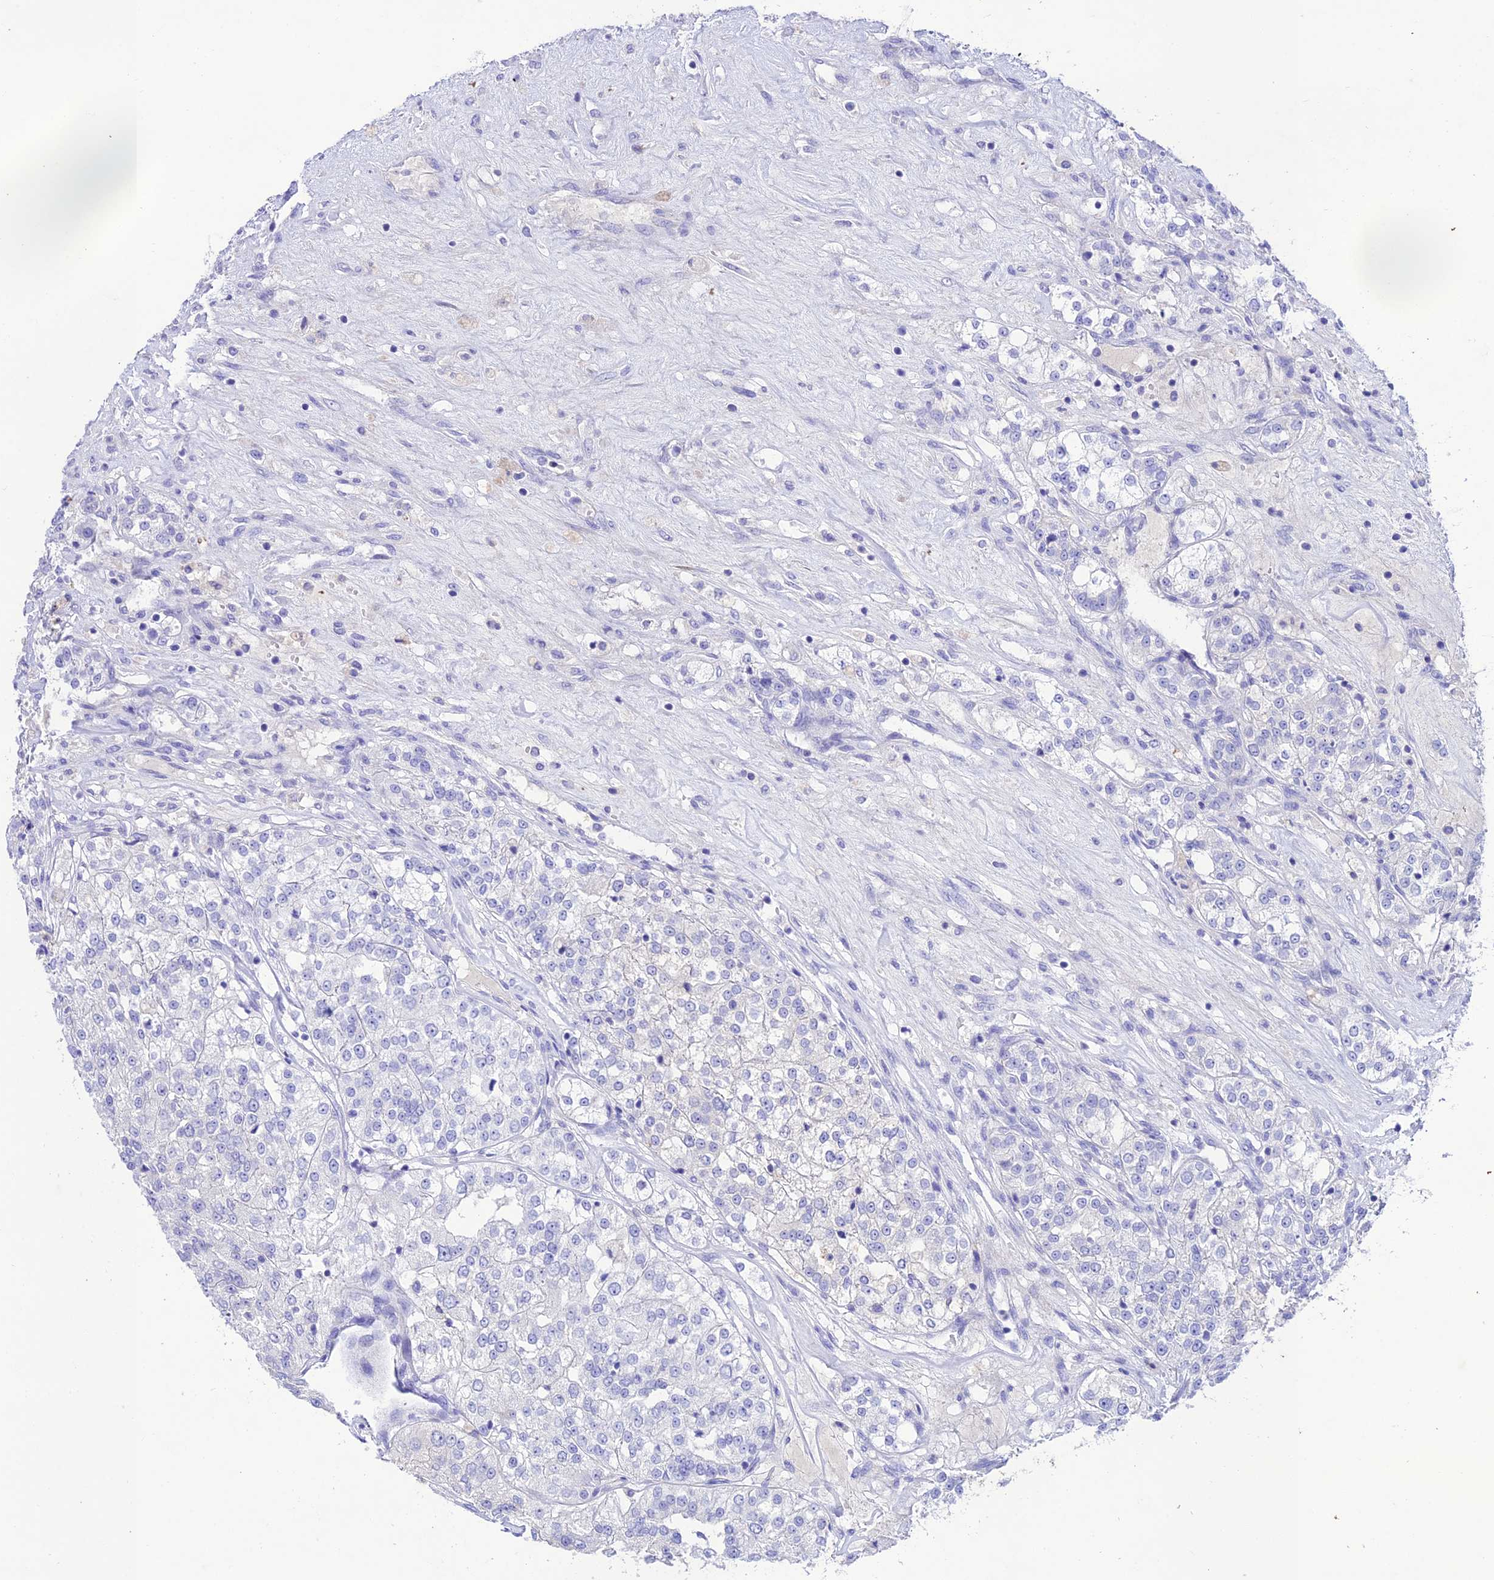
{"staining": {"intensity": "negative", "quantity": "none", "location": "none"}, "tissue": "renal cancer", "cell_type": "Tumor cells", "image_type": "cancer", "snomed": [{"axis": "morphology", "description": "Adenocarcinoma, NOS"}, {"axis": "topography", "description": "Kidney"}], "caption": "This micrograph is of renal adenocarcinoma stained with IHC to label a protein in brown with the nuclei are counter-stained blue. There is no expression in tumor cells.", "gene": "NLRP6", "patient": {"sex": "female", "age": 63}}